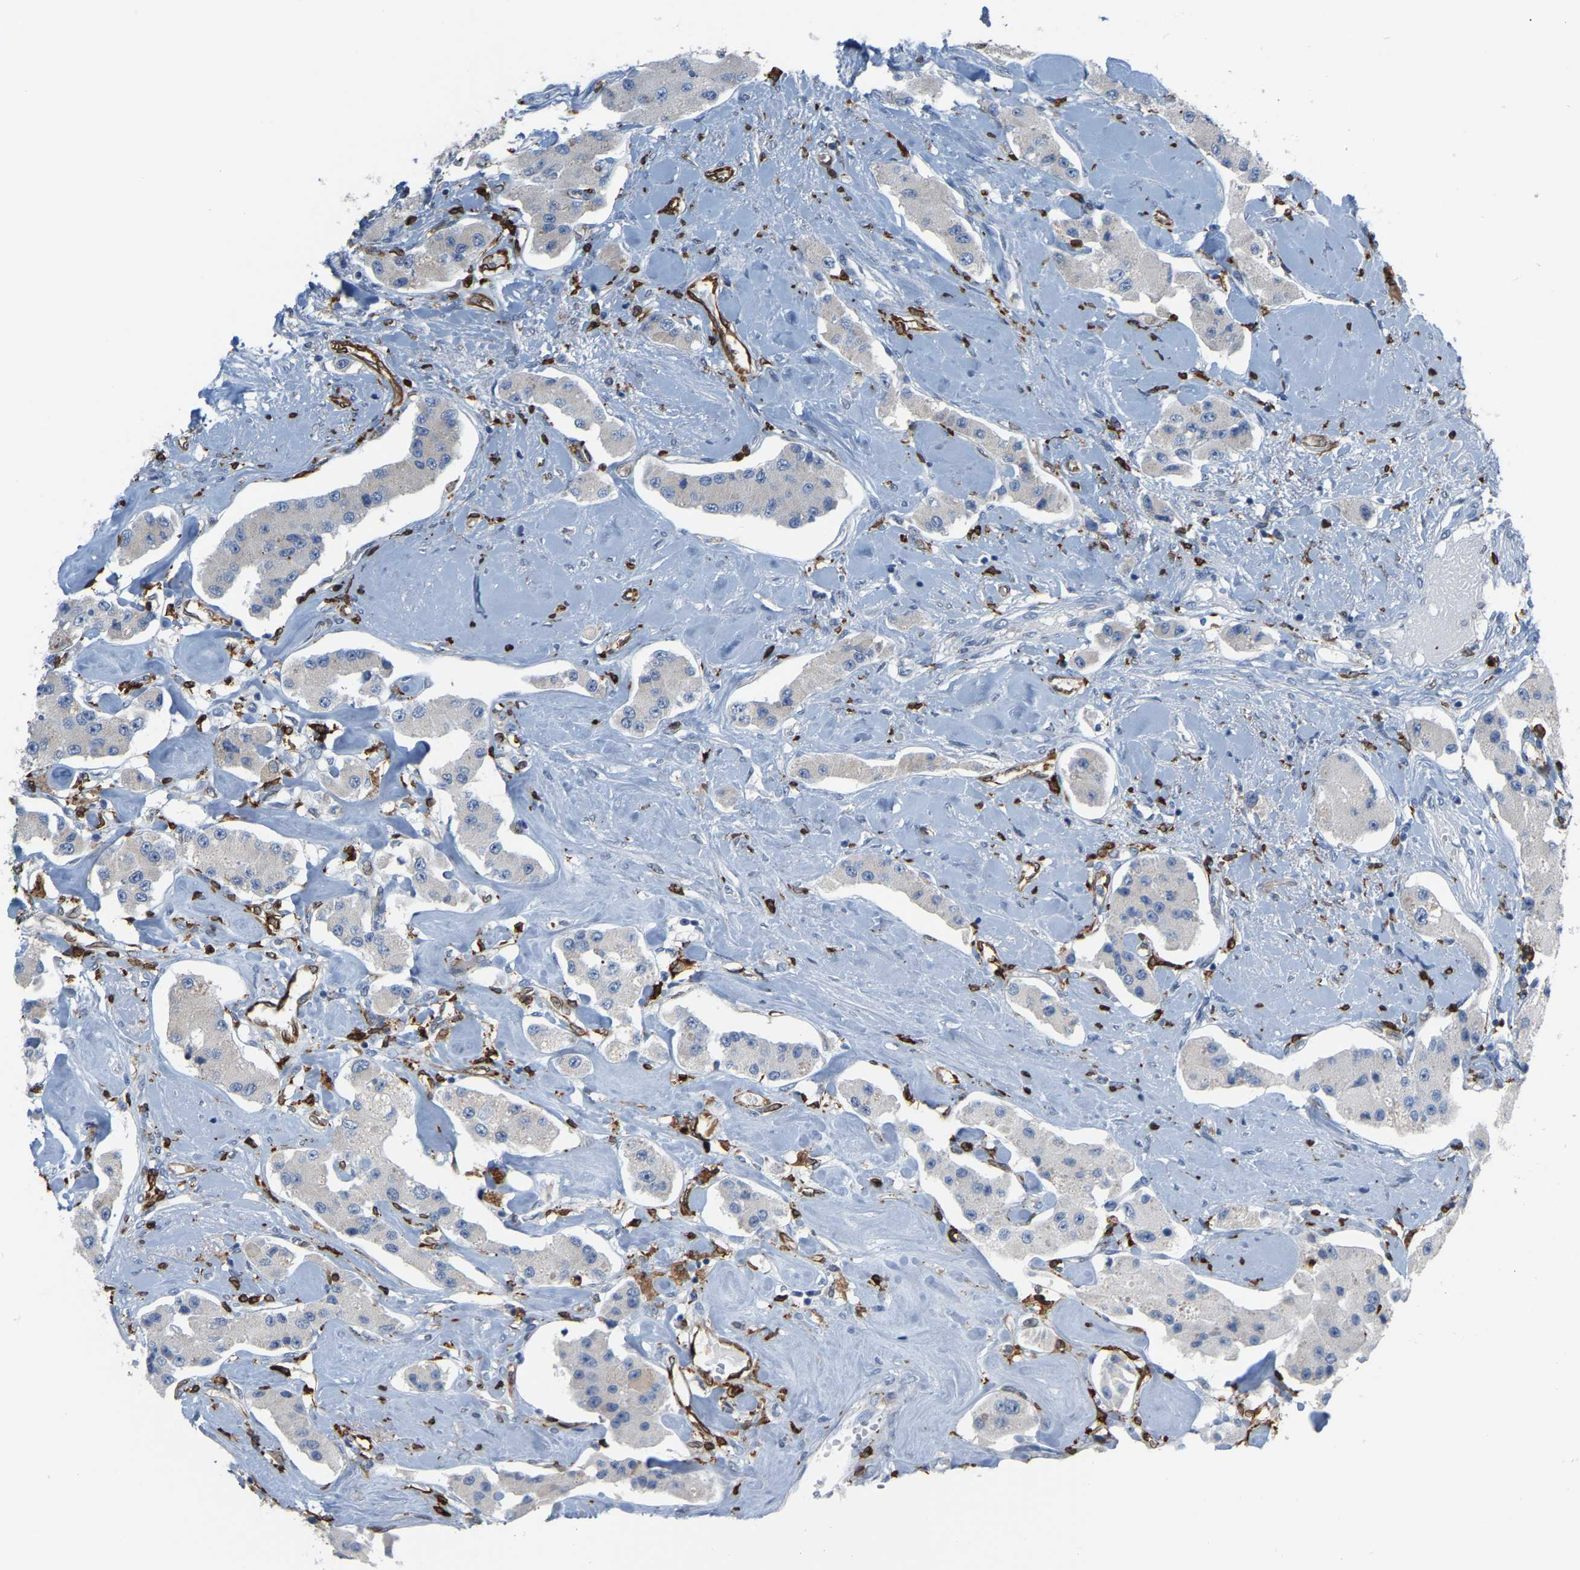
{"staining": {"intensity": "negative", "quantity": "none", "location": "none"}, "tissue": "carcinoid", "cell_type": "Tumor cells", "image_type": "cancer", "snomed": [{"axis": "morphology", "description": "Carcinoid, malignant, NOS"}, {"axis": "topography", "description": "Pancreas"}], "caption": "Carcinoid (malignant) stained for a protein using IHC demonstrates no positivity tumor cells.", "gene": "PTGS1", "patient": {"sex": "male", "age": 41}}